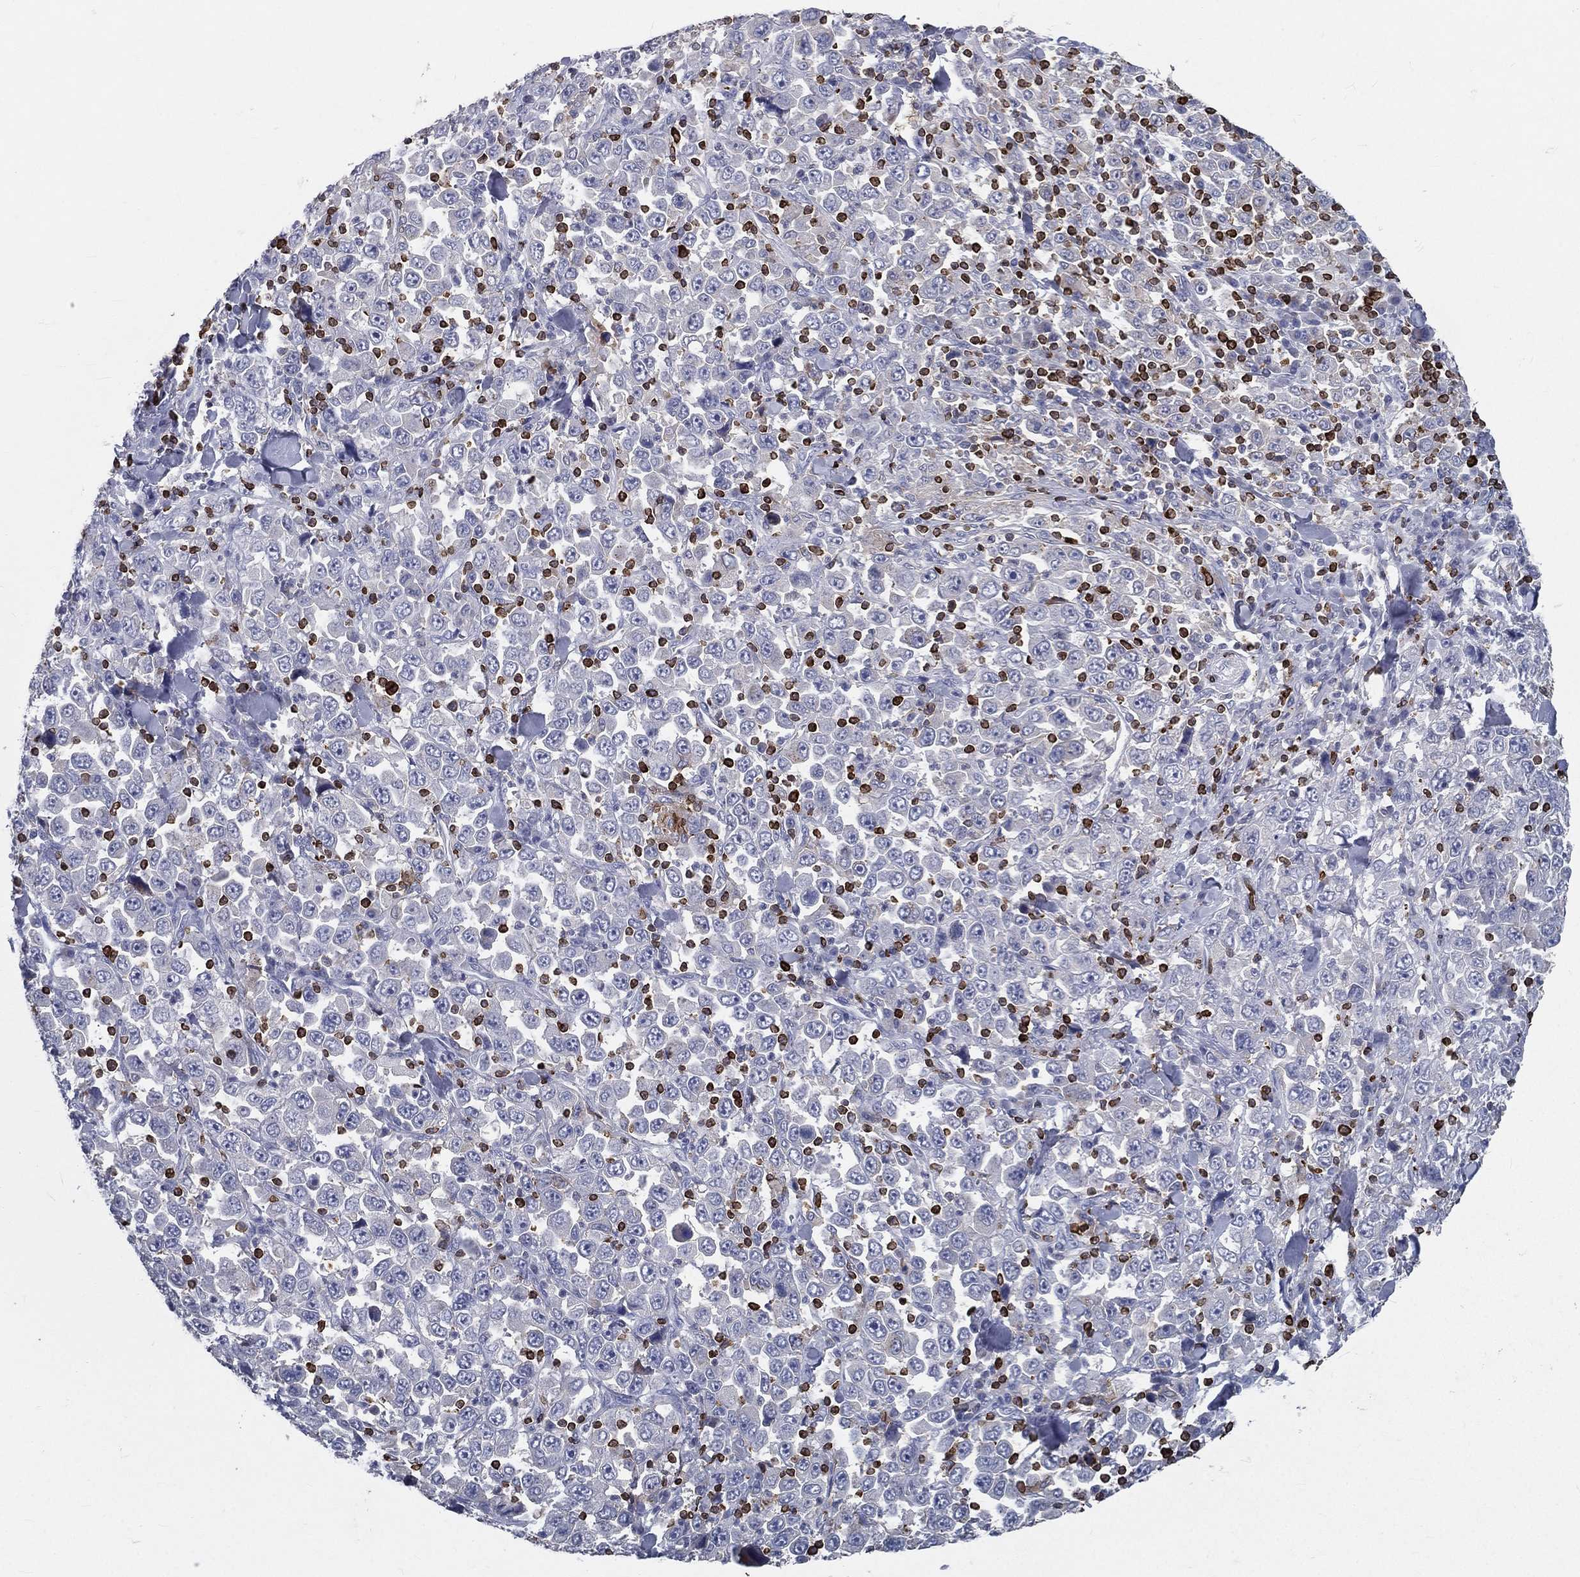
{"staining": {"intensity": "negative", "quantity": "none", "location": "none"}, "tissue": "stomach cancer", "cell_type": "Tumor cells", "image_type": "cancer", "snomed": [{"axis": "morphology", "description": "Normal tissue, NOS"}, {"axis": "morphology", "description": "Adenocarcinoma, NOS"}, {"axis": "topography", "description": "Stomach, upper"}, {"axis": "topography", "description": "Stomach"}], "caption": "Immunohistochemistry (IHC) histopathology image of human stomach adenocarcinoma stained for a protein (brown), which displays no positivity in tumor cells.", "gene": "CTSW", "patient": {"sex": "male", "age": 59}}